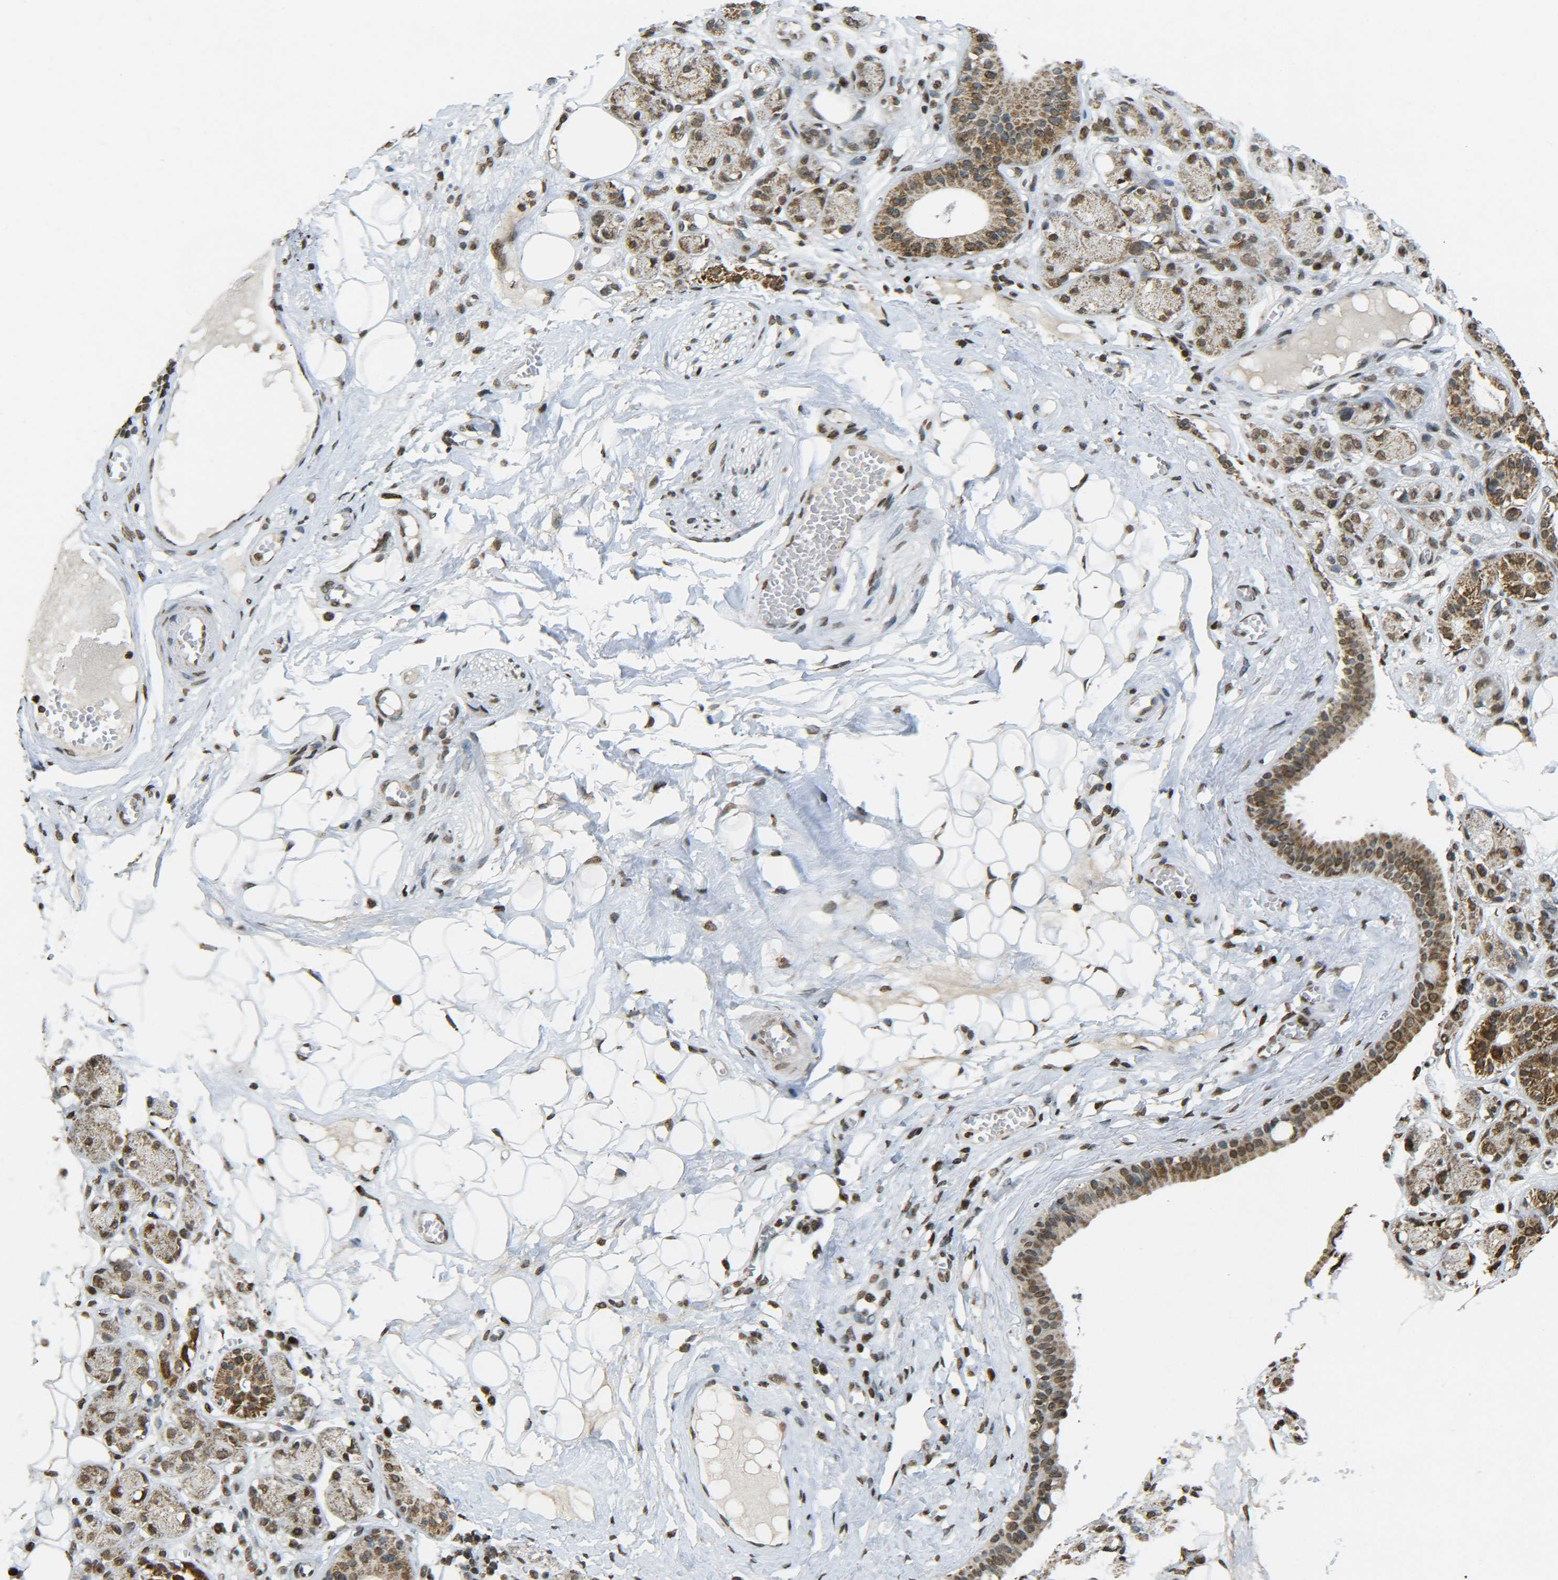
{"staining": {"intensity": "strong", "quantity": ">75%", "location": "nuclear"}, "tissue": "adipose tissue", "cell_type": "Adipocytes", "image_type": "normal", "snomed": [{"axis": "morphology", "description": "Normal tissue, NOS"}, {"axis": "morphology", "description": "Inflammation, NOS"}, {"axis": "topography", "description": "Salivary gland"}, {"axis": "topography", "description": "Peripheral nerve tissue"}], "caption": "The immunohistochemical stain highlights strong nuclear expression in adipocytes of benign adipose tissue. The staining was performed using DAB to visualize the protein expression in brown, while the nuclei were stained in blue with hematoxylin (Magnification: 20x).", "gene": "NEUROG2", "patient": {"sex": "female", "age": 75}}